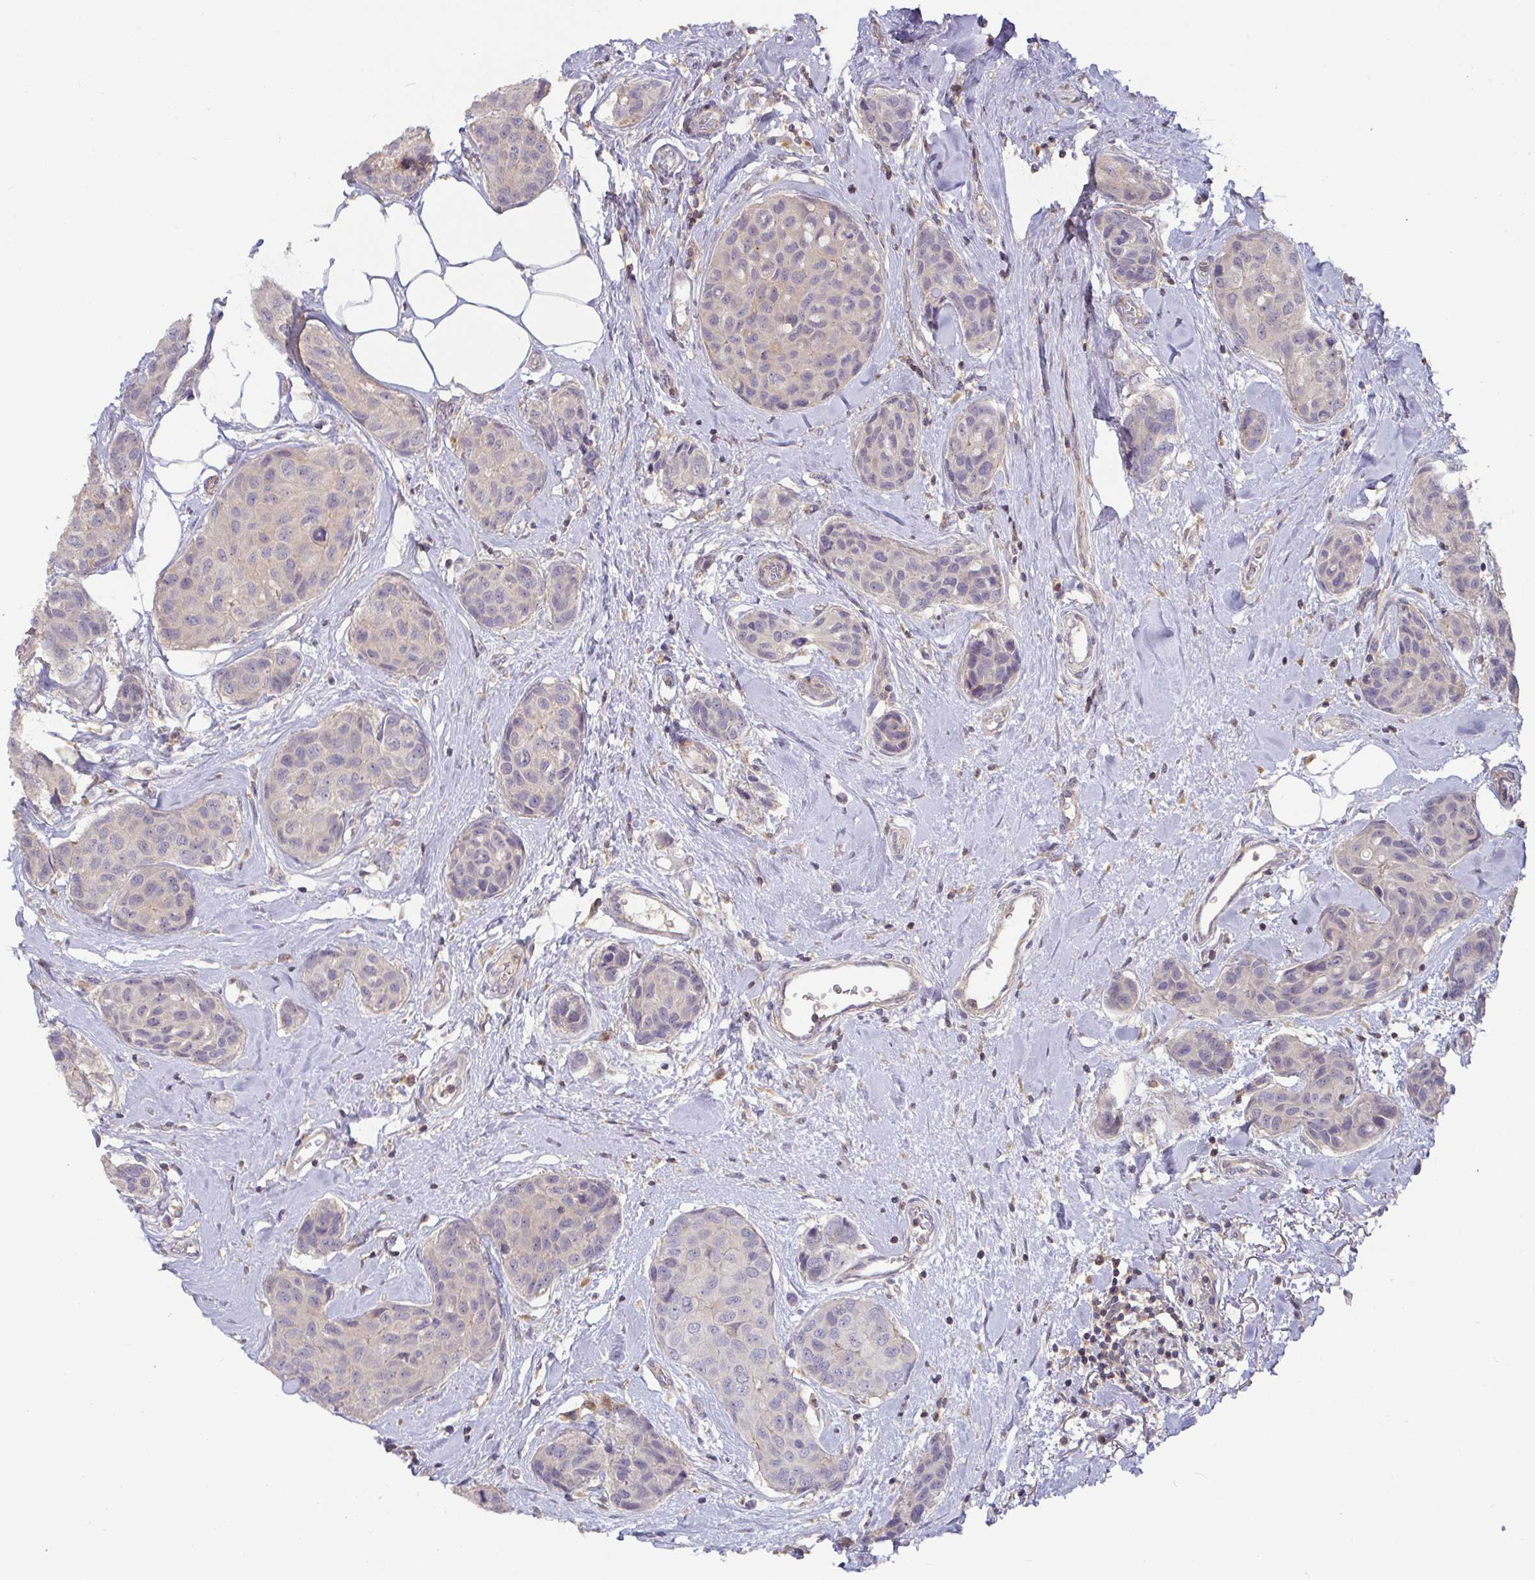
{"staining": {"intensity": "negative", "quantity": "none", "location": "none"}, "tissue": "breast cancer", "cell_type": "Tumor cells", "image_type": "cancer", "snomed": [{"axis": "morphology", "description": "Duct carcinoma"}, {"axis": "topography", "description": "Breast"}], "caption": "Breast cancer (invasive ductal carcinoma) stained for a protein using immunohistochemistry (IHC) shows no staining tumor cells.", "gene": "CDH18", "patient": {"sex": "female", "age": 80}}